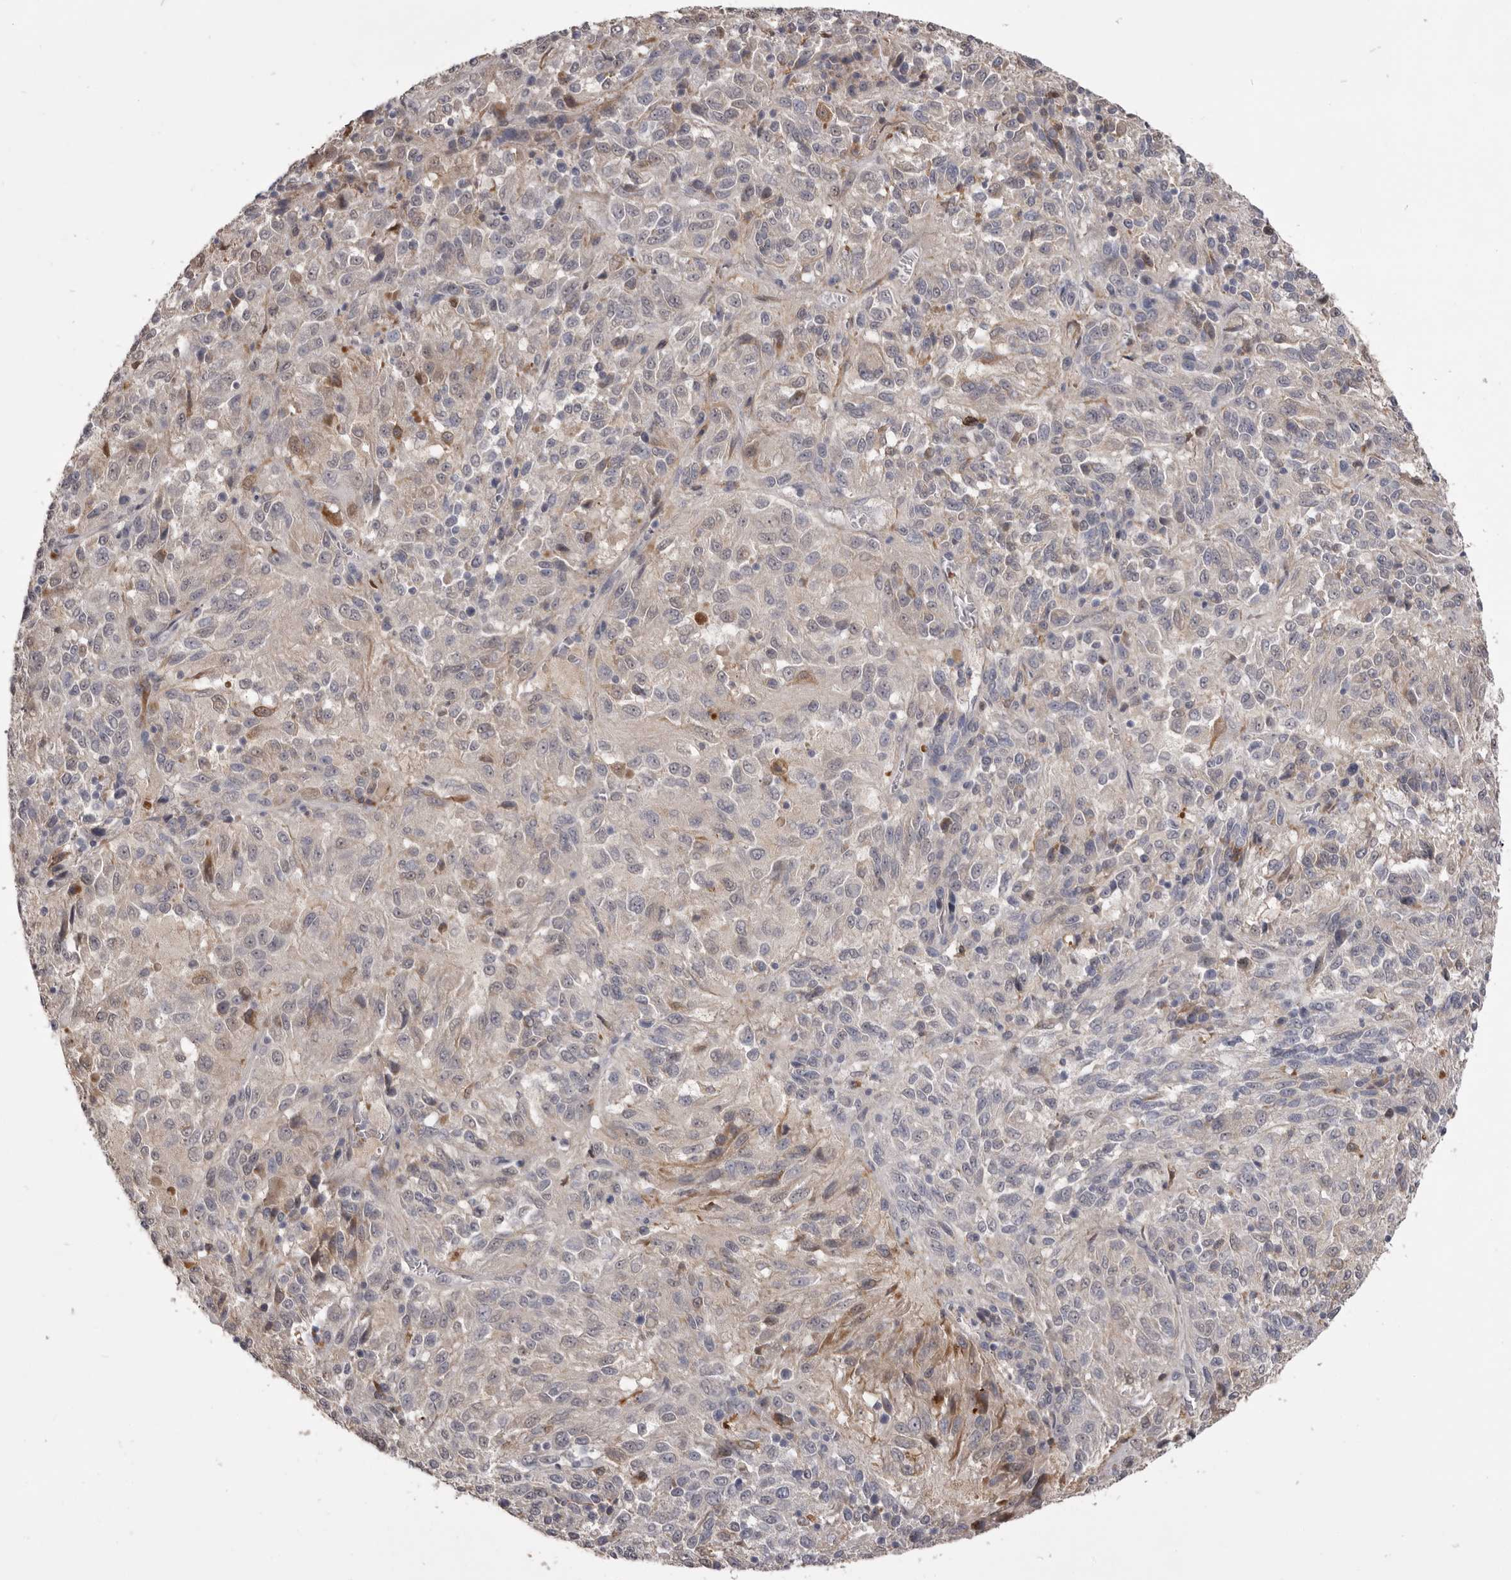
{"staining": {"intensity": "negative", "quantity": "none", "location": "none"}, "tissue": "melanoma", "cell_type": "Tumor cells", "image_type": "cancer", "snomed": [{"axis": "morphology", "description": "Malignant melanoma, Metastatic site"}, {"axis": "topography", "description": "Lung"}], "caption": "Tumor cells show no significant protein positivity in melanoma. (DAB (3,3'-diaminobenzidine) immunohistochemistry (IHC) visualized using brightfield microscopy, high magnification).", "gene": "VPS45", "patient": {"sex": "male", "age": 64}}